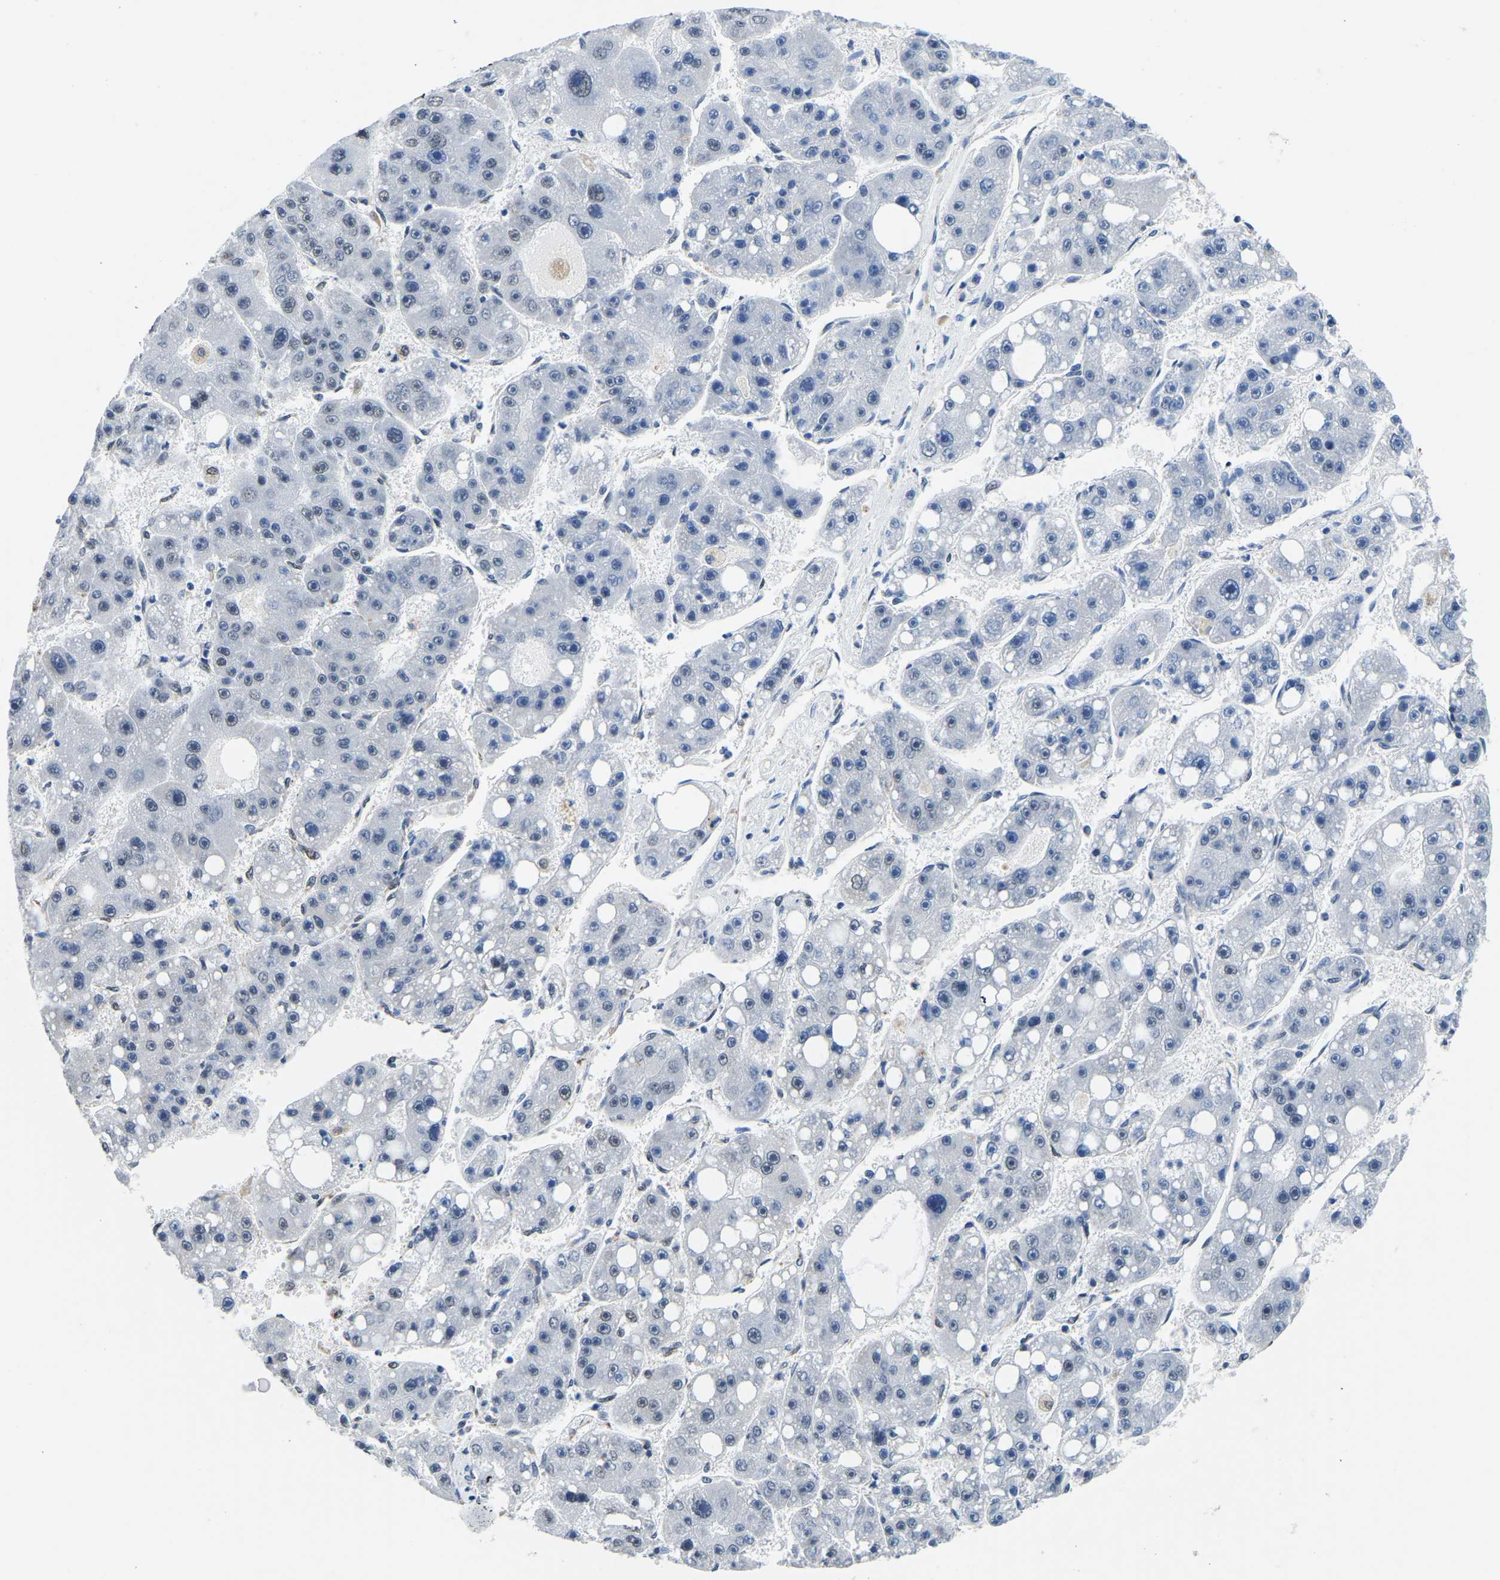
{"staining": {"intensity": "negative", "quantity": "none", "location": "none"}, "tissue": "liver cancer", "cell_type": "Tumor cells", "image_type": "cancer", "snomed": [{"axis": "morphology", "description": "Carcinoma, Hepatocellular, NOS"}, {"axis": "topography", "description": "Liver"}], "caption": "The immunohistochemistry image has no significant staining in tumor cells of liver cancer (hepatocellular carcinoma) tissue.", "gene": "BNIP3L", "patient": {"sex": "female", "age": 61}}